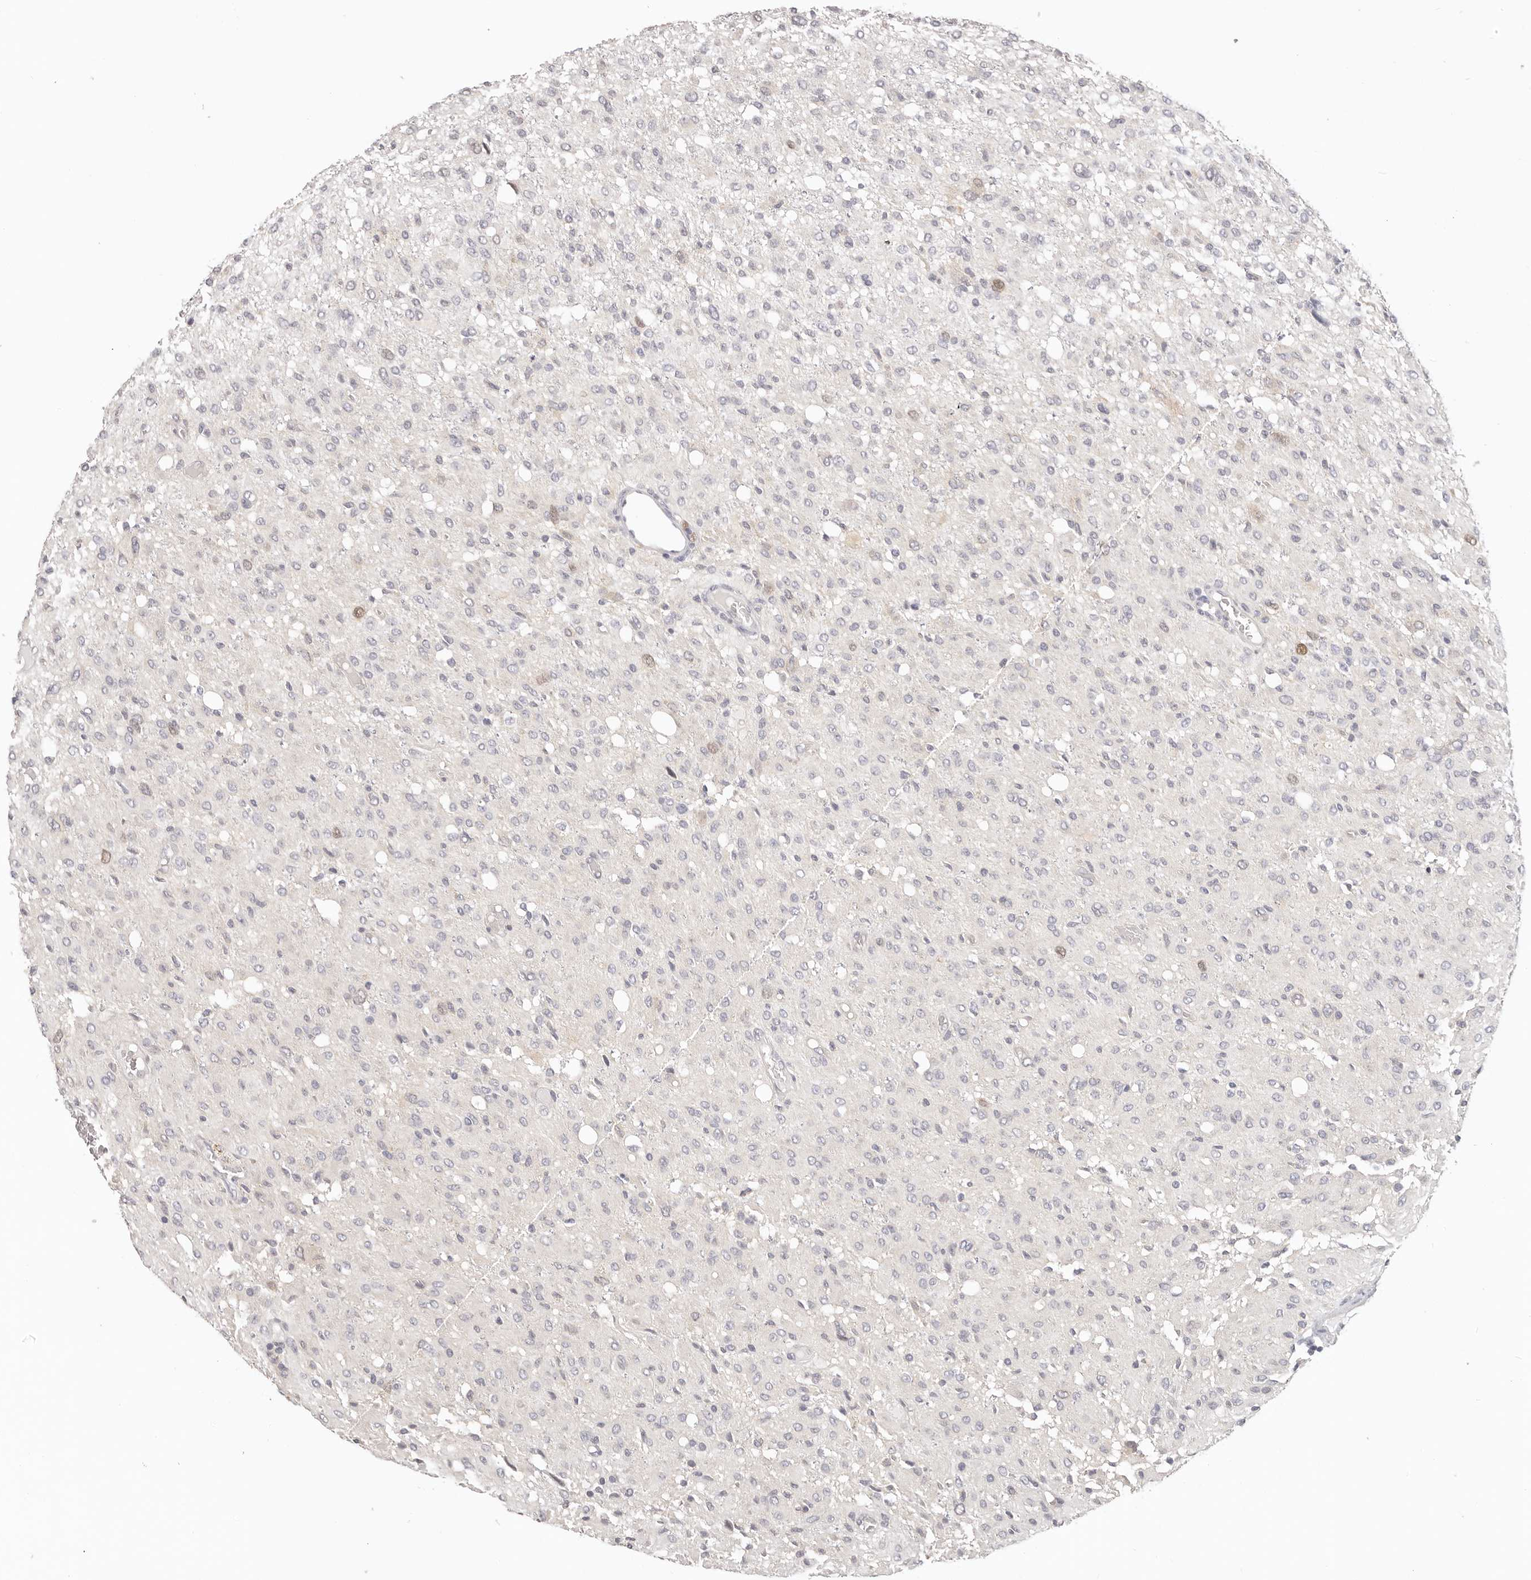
{"staining": {"intensity": "negative", "quantity": "none", "location": "none"}, "tissue": "glioma", "cell_type": "Tumor cells", "image_type": "cancer", "snomed": [{"axis": "morphology", "description": "Glioma, malignant, High grade"}, {"axis": "topography", "description": "Brain"}], "caption": "Malignant high-grade glioma stained for a protein using immunohistochemistry (IHC) reveals no staining tumor cells.", "gene": "GGPS1", "patient": {"sex": "female", "age": 59}}